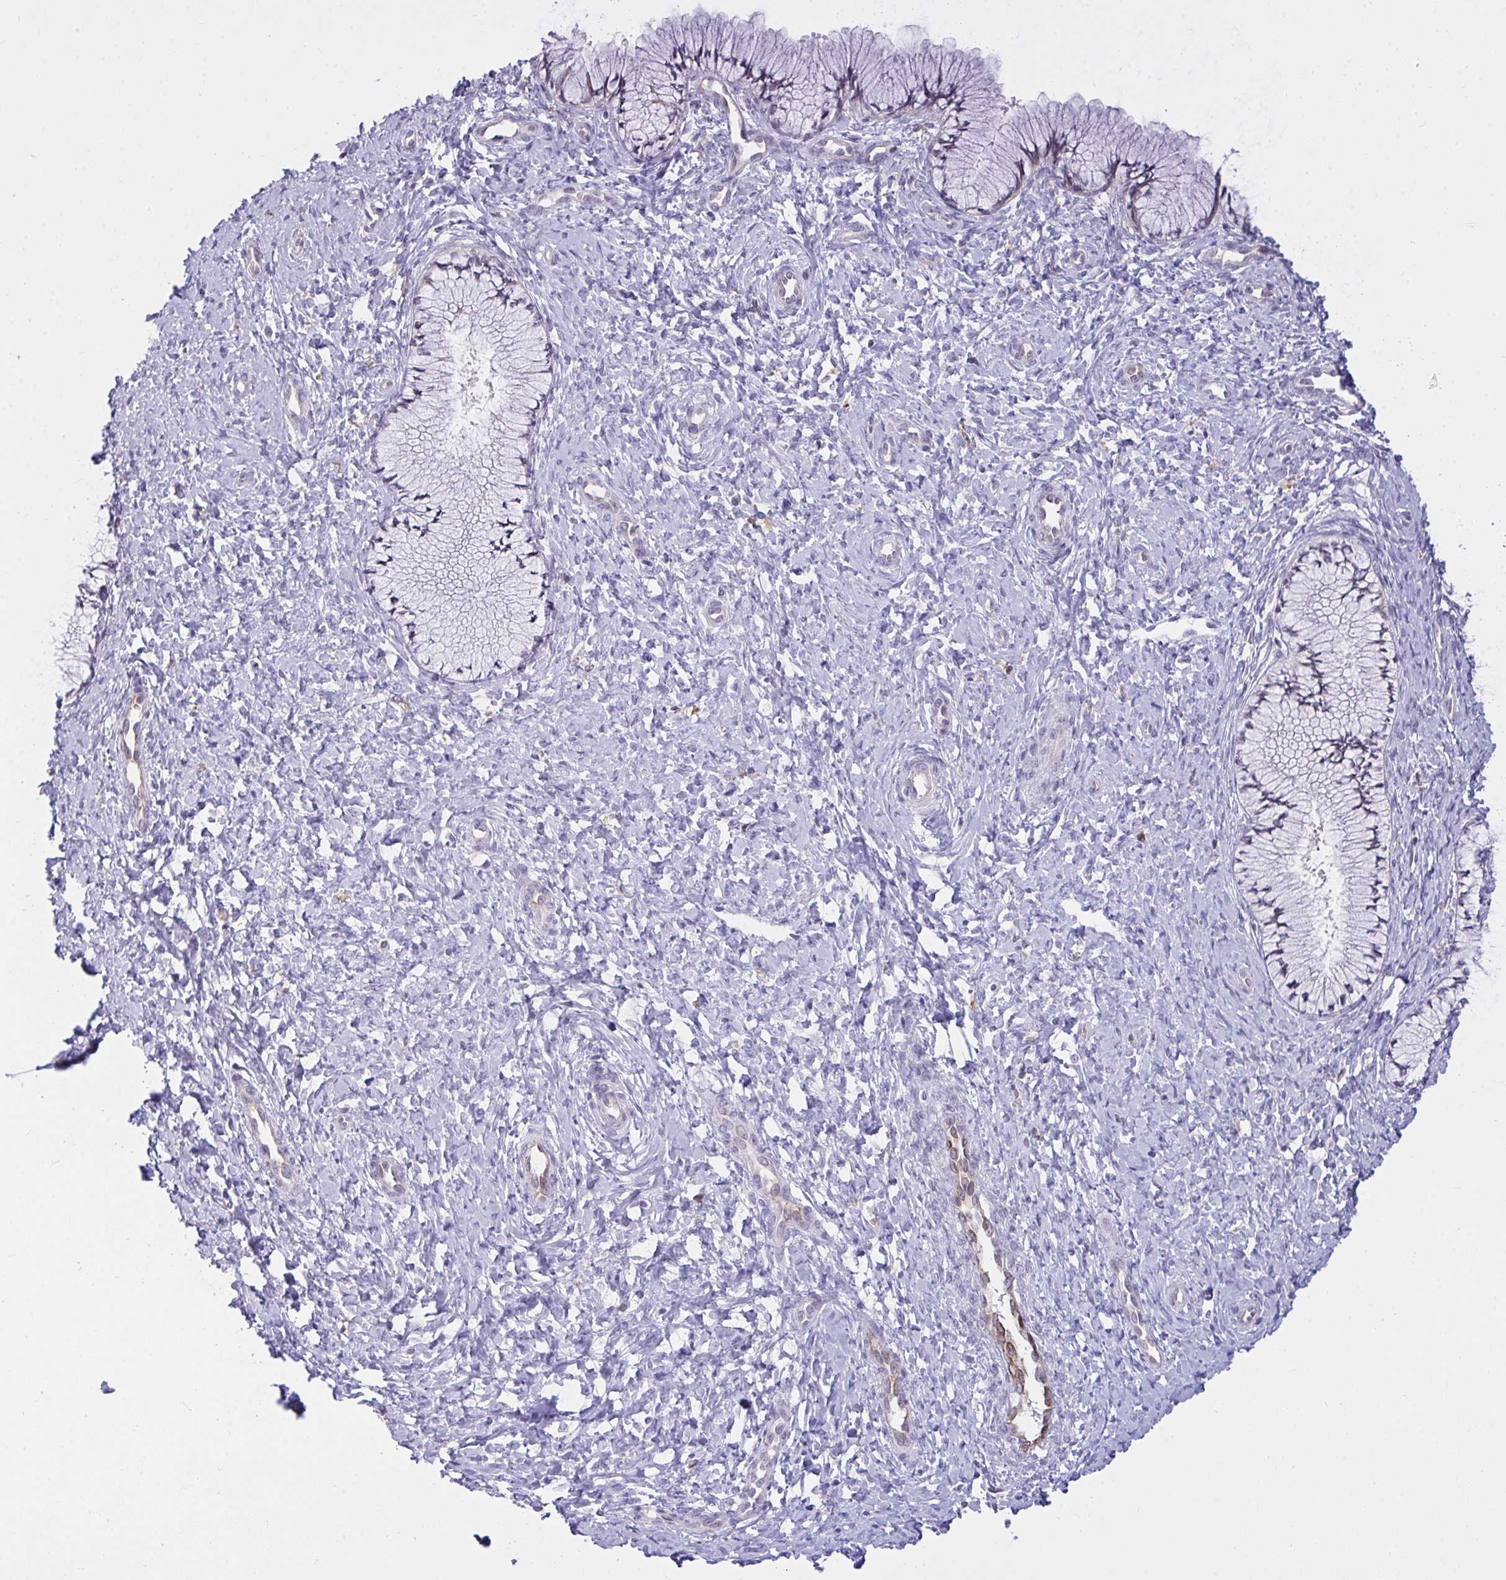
{"staining": {"intensity": "negative", "quantity": "none", "location": "none"}, "tissue": "cervix", "cell_type": "Glandular cells", "image_type": "normal", "snomed": [{"axis": "morphology", "description": "Normal tissue, NOS"}, {"axis": "topography", "description": "Cervix"}], "caption": "The histopathology image shows no significant expression in glandular cells of cervix.", "gene": "SEMA6B", "patient": {"sex": "female", "age": 37}}